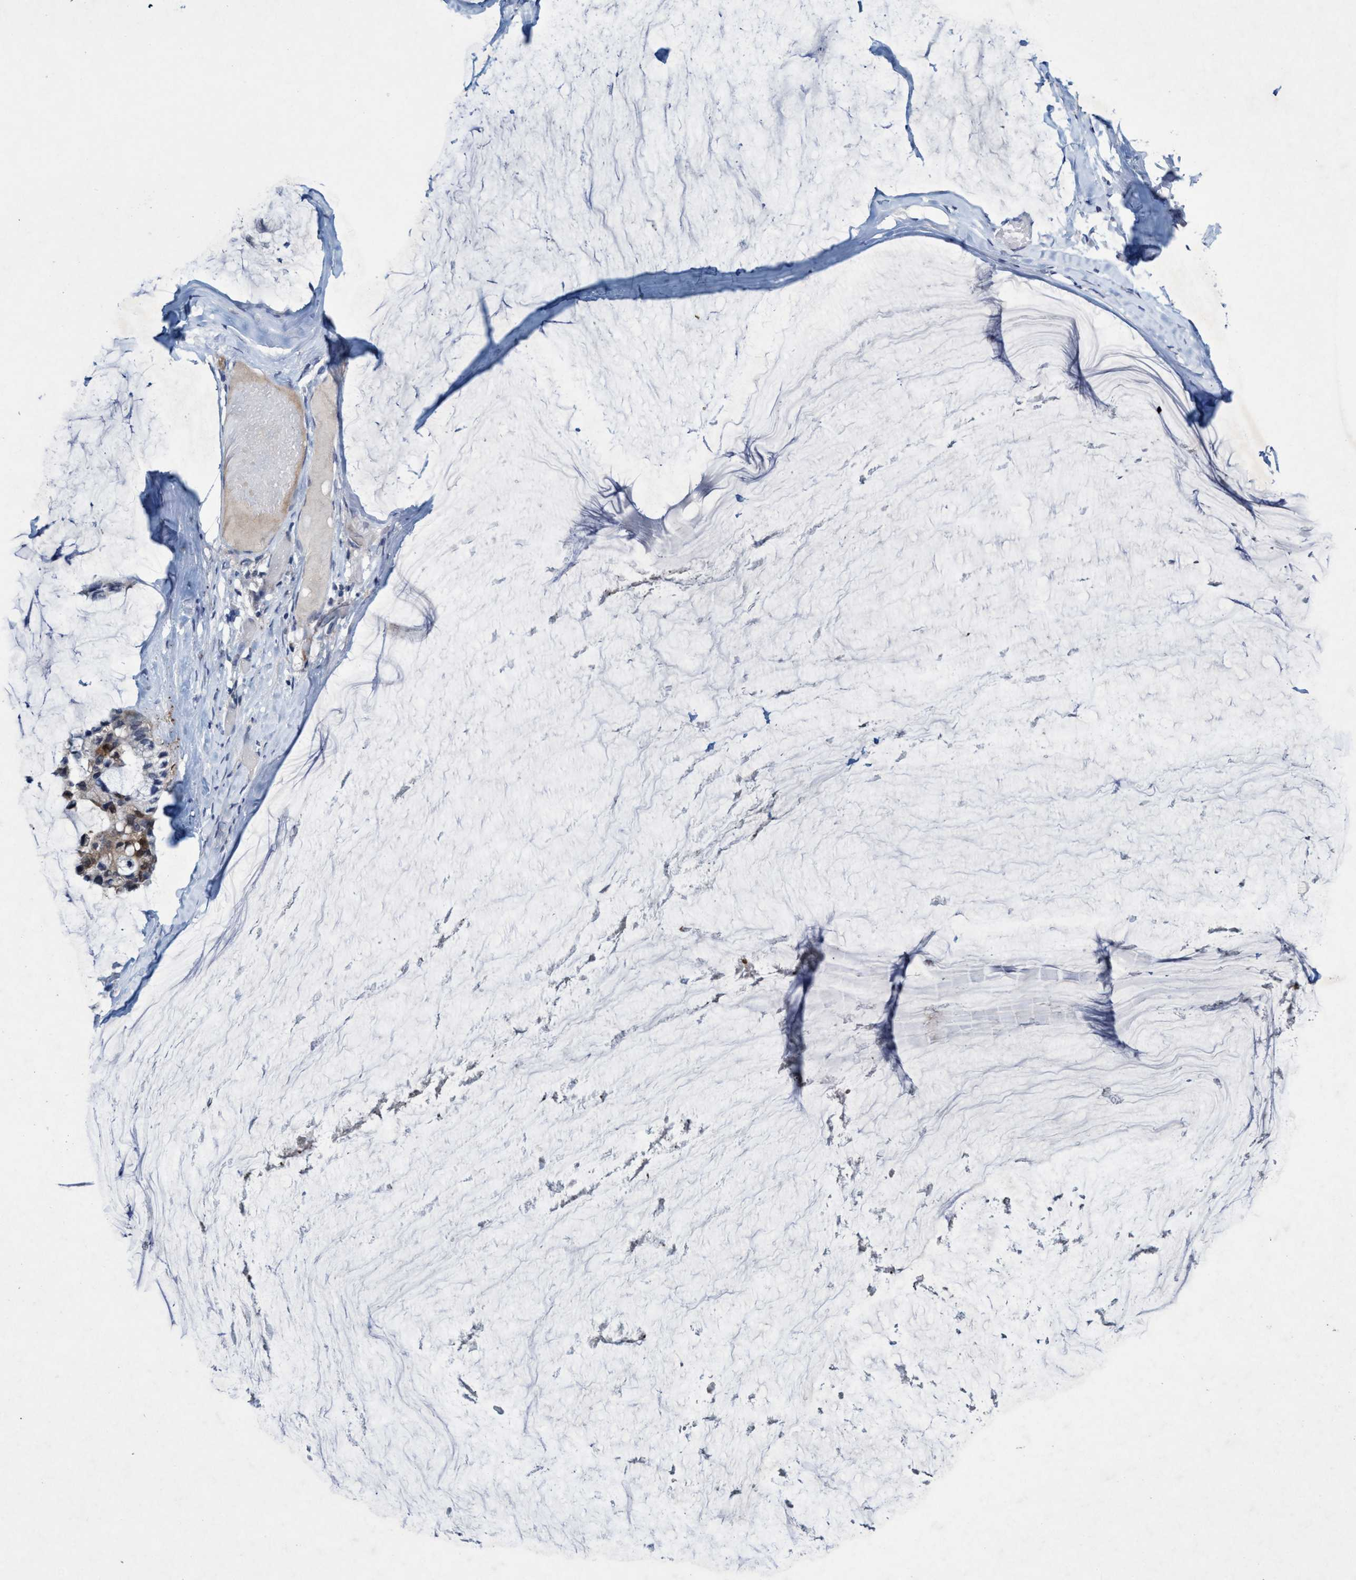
{"staining": {"intensity": "negative", "quantity": "none", "location": "none"}, "tissue": "ovarian cancer", "cell_type": "Tumor cells", "image_type": "cancer", "snomed": [{"axis": "morphology", "description": "Cystadenocarcinoma, mucinous, NOS"}, {"axis": "topography", "description": "Ovary"}], "caption": "IHC photomicrograph of neoplastic tissue: human ovarian mucinous cystadenocarcinoma stained with DAB (3,3'-diaminobenzidine) exhibits no significant protein staining in tumor cells.", "gene": "RNF208", "patient": {"sex": "female", "age": 39}}